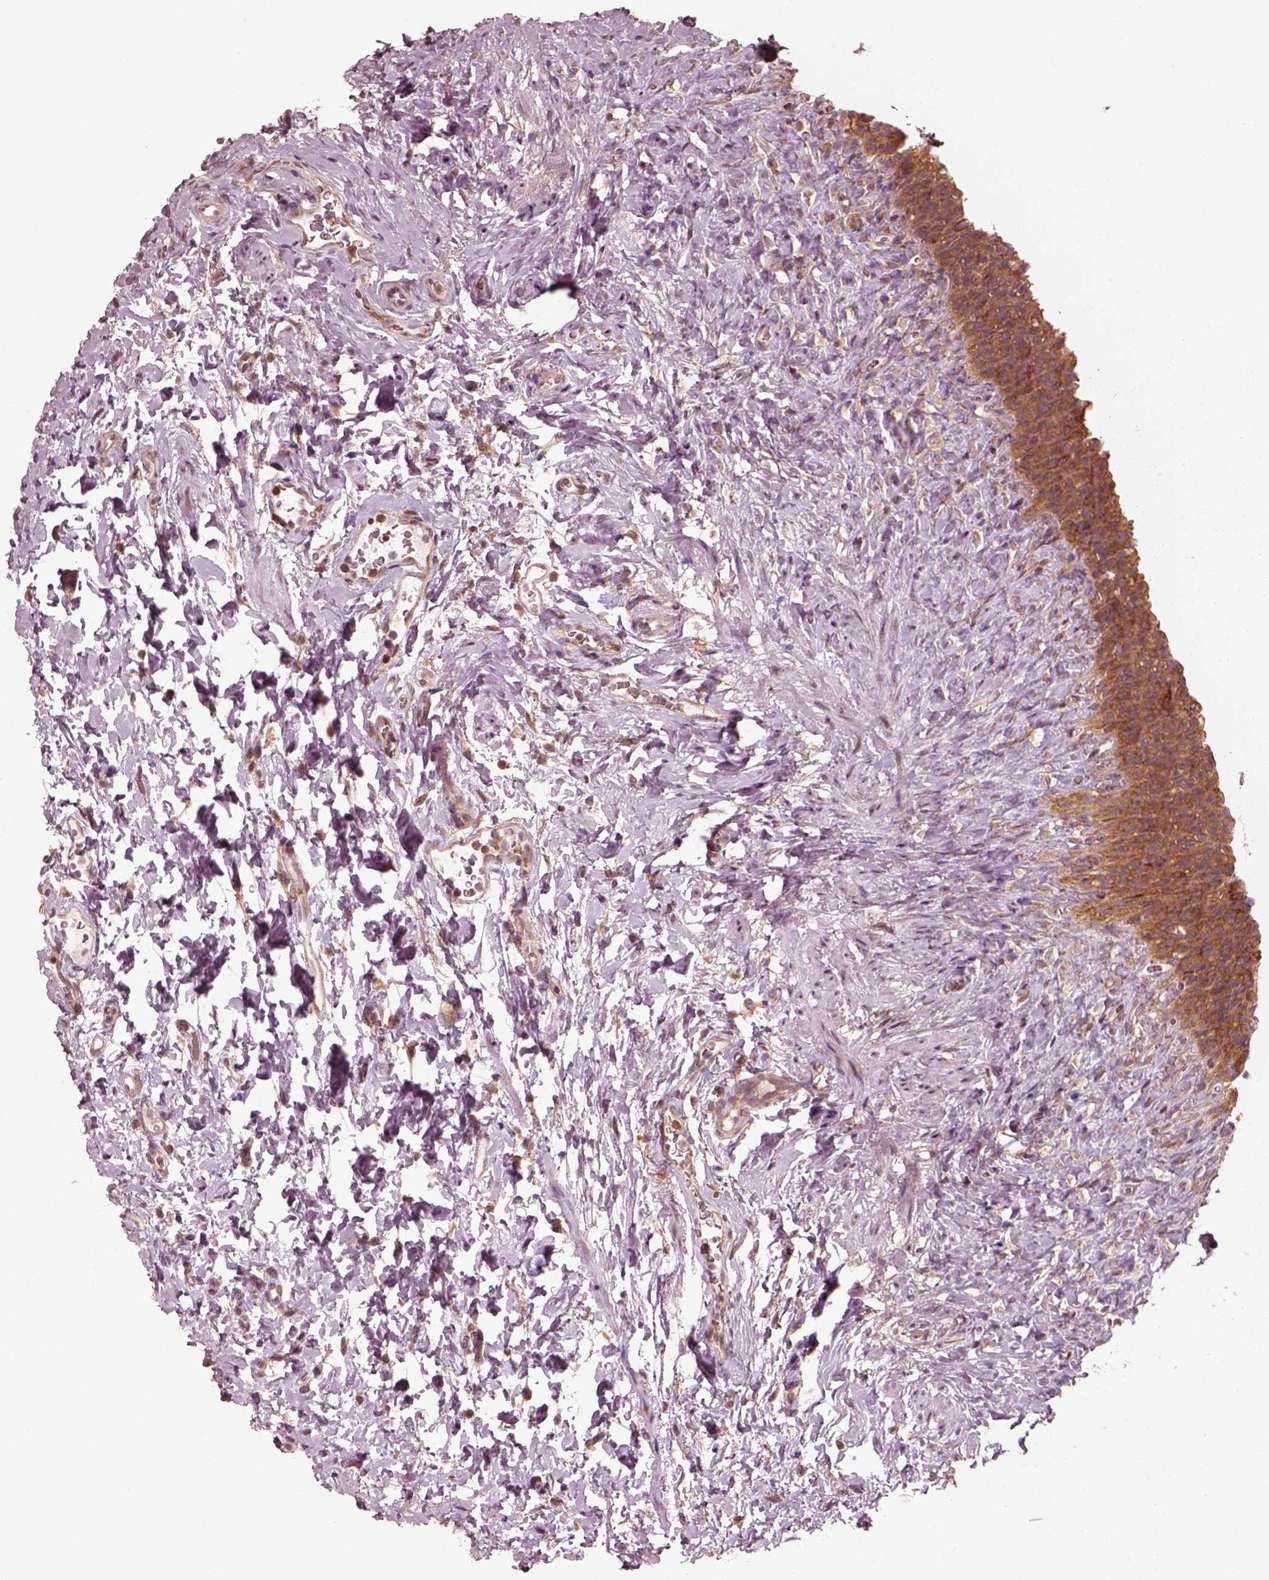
{"staining": {"intensity": "strong", "quantity": ">75%", "location": "cytoplasmic/membranous"}, "tissue": "urinary bladder", "cell_type": "Urothelial cells", "image_type": "normal", "snomed": [{"axis": "morphology", "description": "Normal tissue, NOS"}, {"axis": "topography", "description": "Urinary bladder"}], "caption": "Strong cytoplasmic/membranous staining is appreciated in about >75% of urothelial cells in benign urinary bladder.", "gene": "CNOT2", "patient": {"sex": "male", "age": 76}}